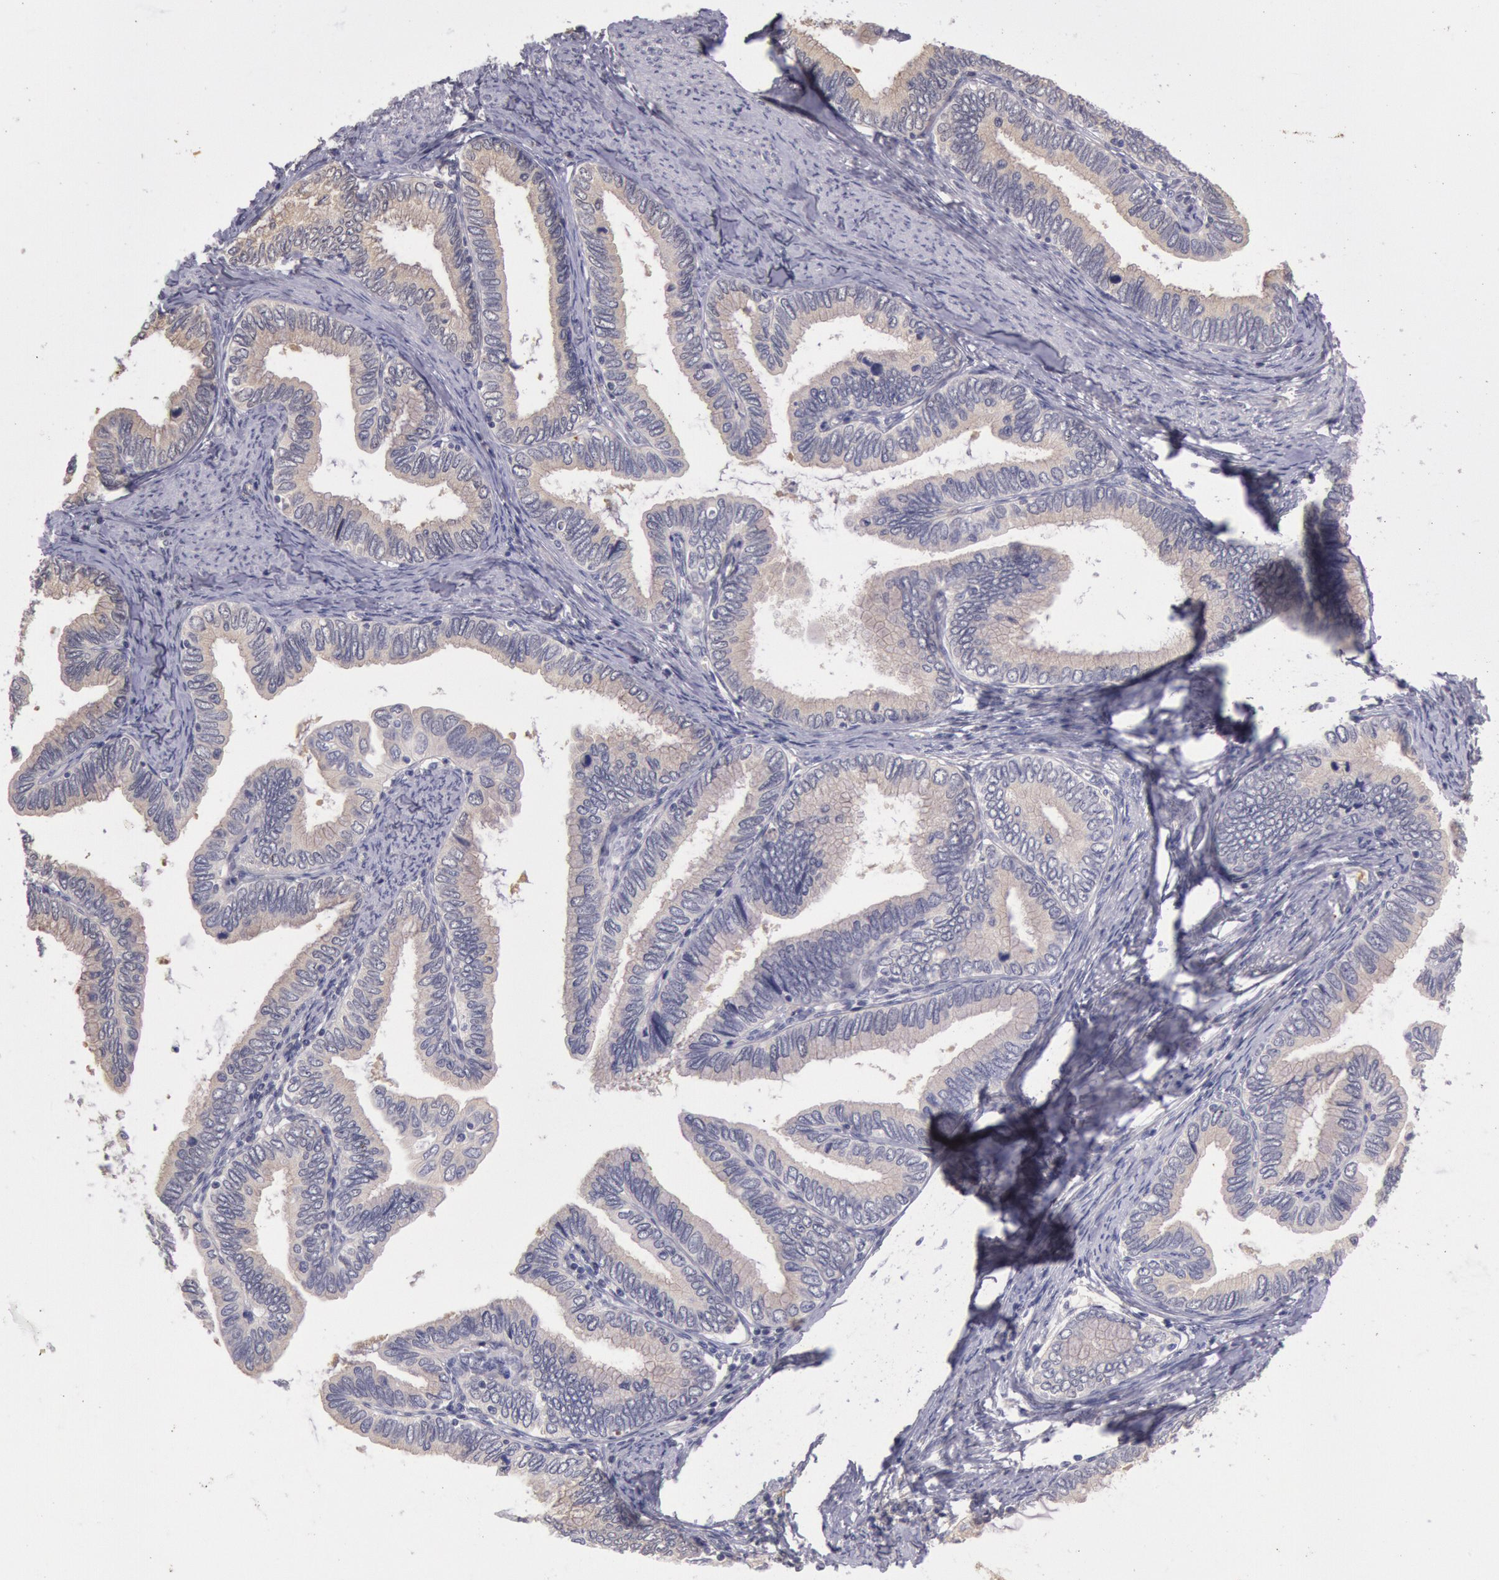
{"staining": {"intensity": "negative", "quantity": "none", "location": "none"}, "tissue": "cervical cancer", "cell_type": "Tumor cells", "image_type": "cancer", "snomed": [{"axis": "morphology", "description": "Adenocarcinoma, NOS"}, {"axis": "topography", "description": "Cervix"}], "caption": "High magnification brightfield microscopy of cervical cancer stained with DAB (3,3'-diaminobenzidine) (brown) and counterstained with hematoxylin (blue): tumor cells show no significant staining.", "gene": "C1R", "patient": {"sex": "female", "age": 49}}